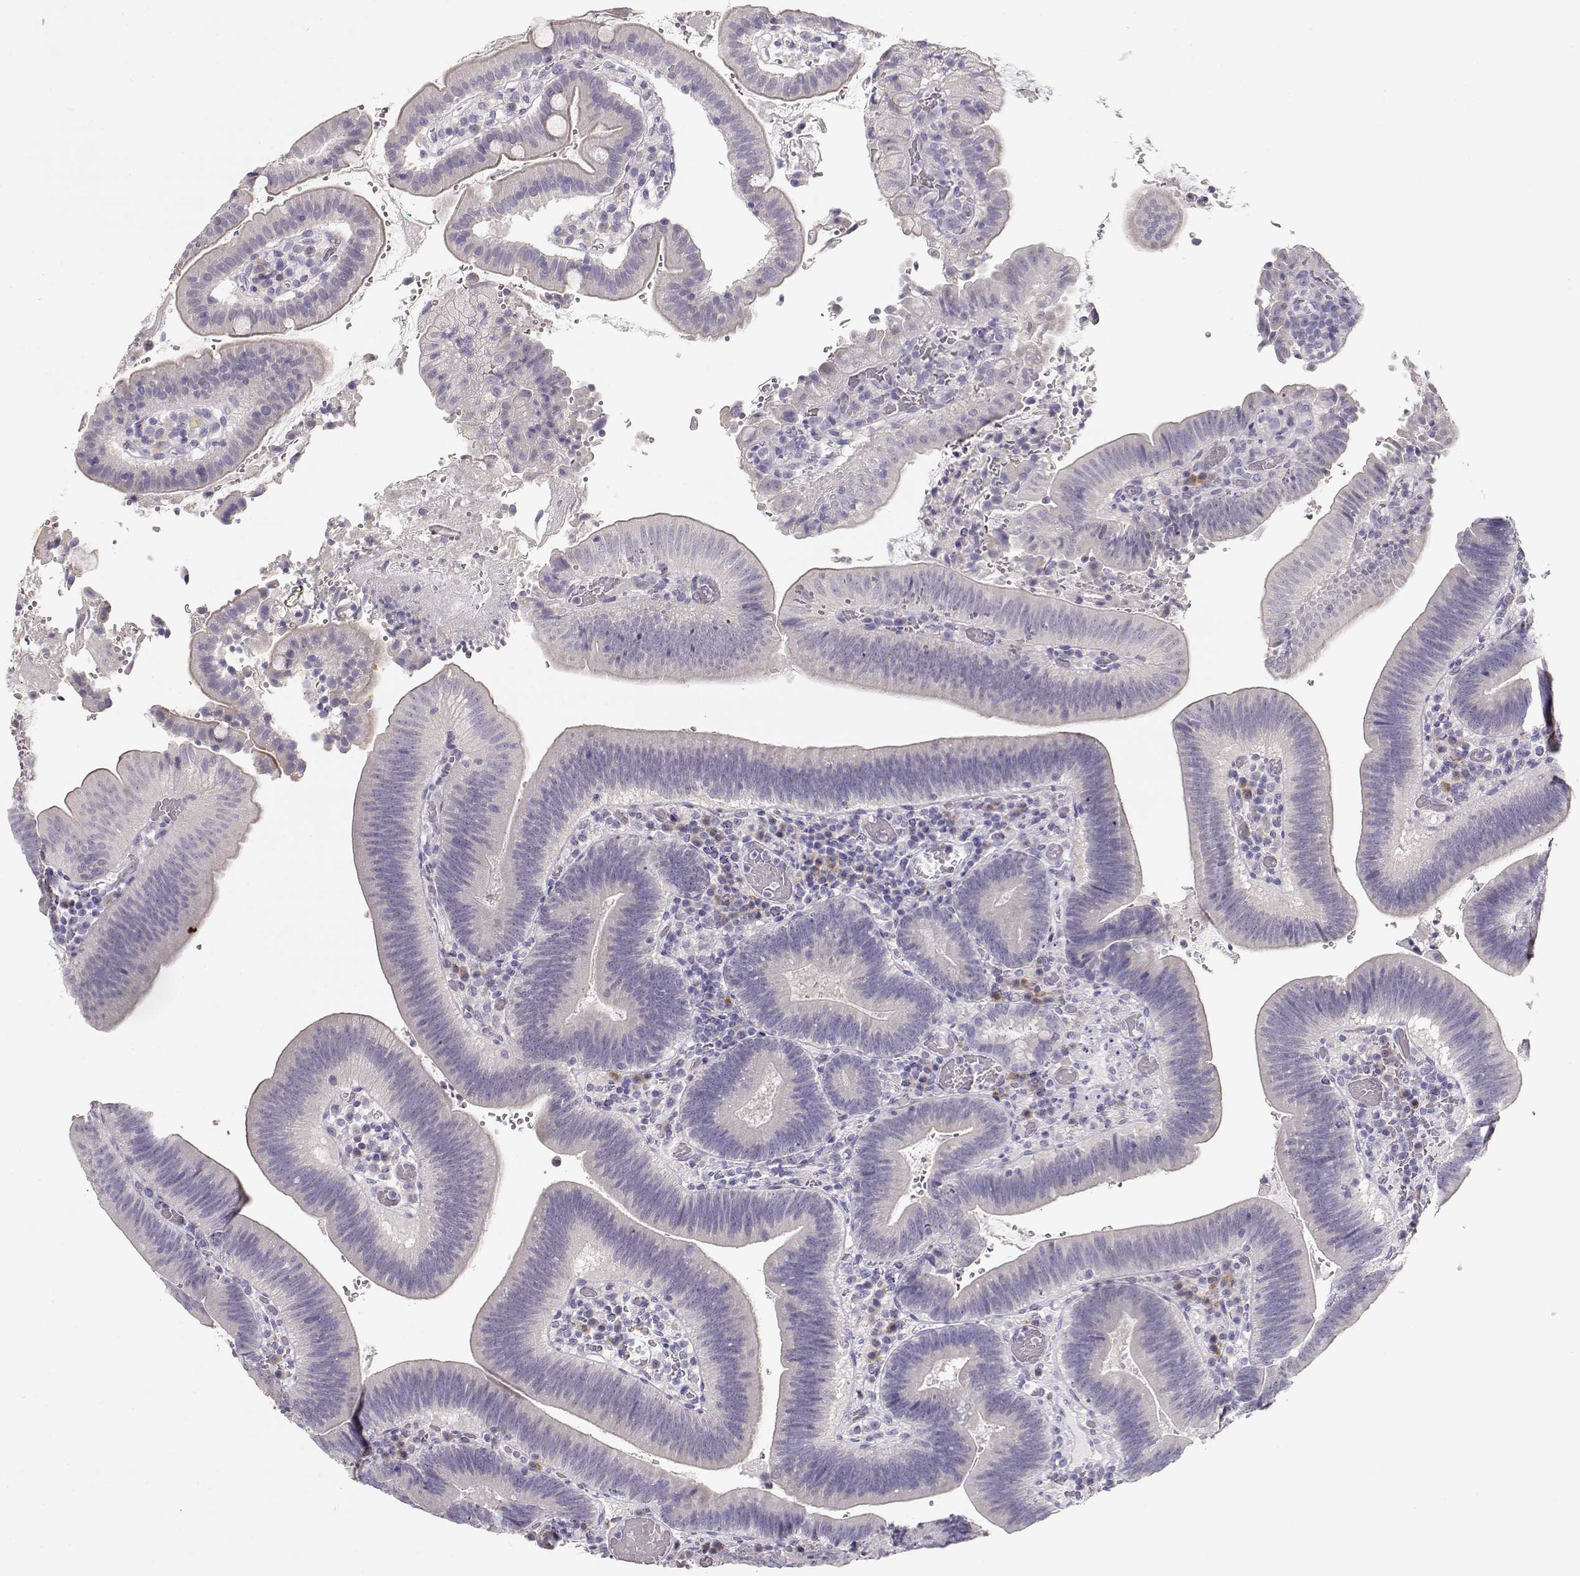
{"staining": {"intensity": "negative", "quantity": "none", "location": "none"}, "tissue": "duodenum", "cell_type": "Glandular cells", "image_type": "normal", "snomed": [{"axis": "morphology", "description": "Normal tissue, NOS"}, {"axis": "topography", "description": "Duodenum"}], "caption": "A histopathology image of duodenum stained for a protein shows no brown staining in glandular cells. (Stains: DAB immunohistochemistry with hematoxylin counter stain, Microscopy: brightfield microscopy at high magnification).", "gene": "GLIPR1L2", "patient": {"sex": "female", "age": 62}}